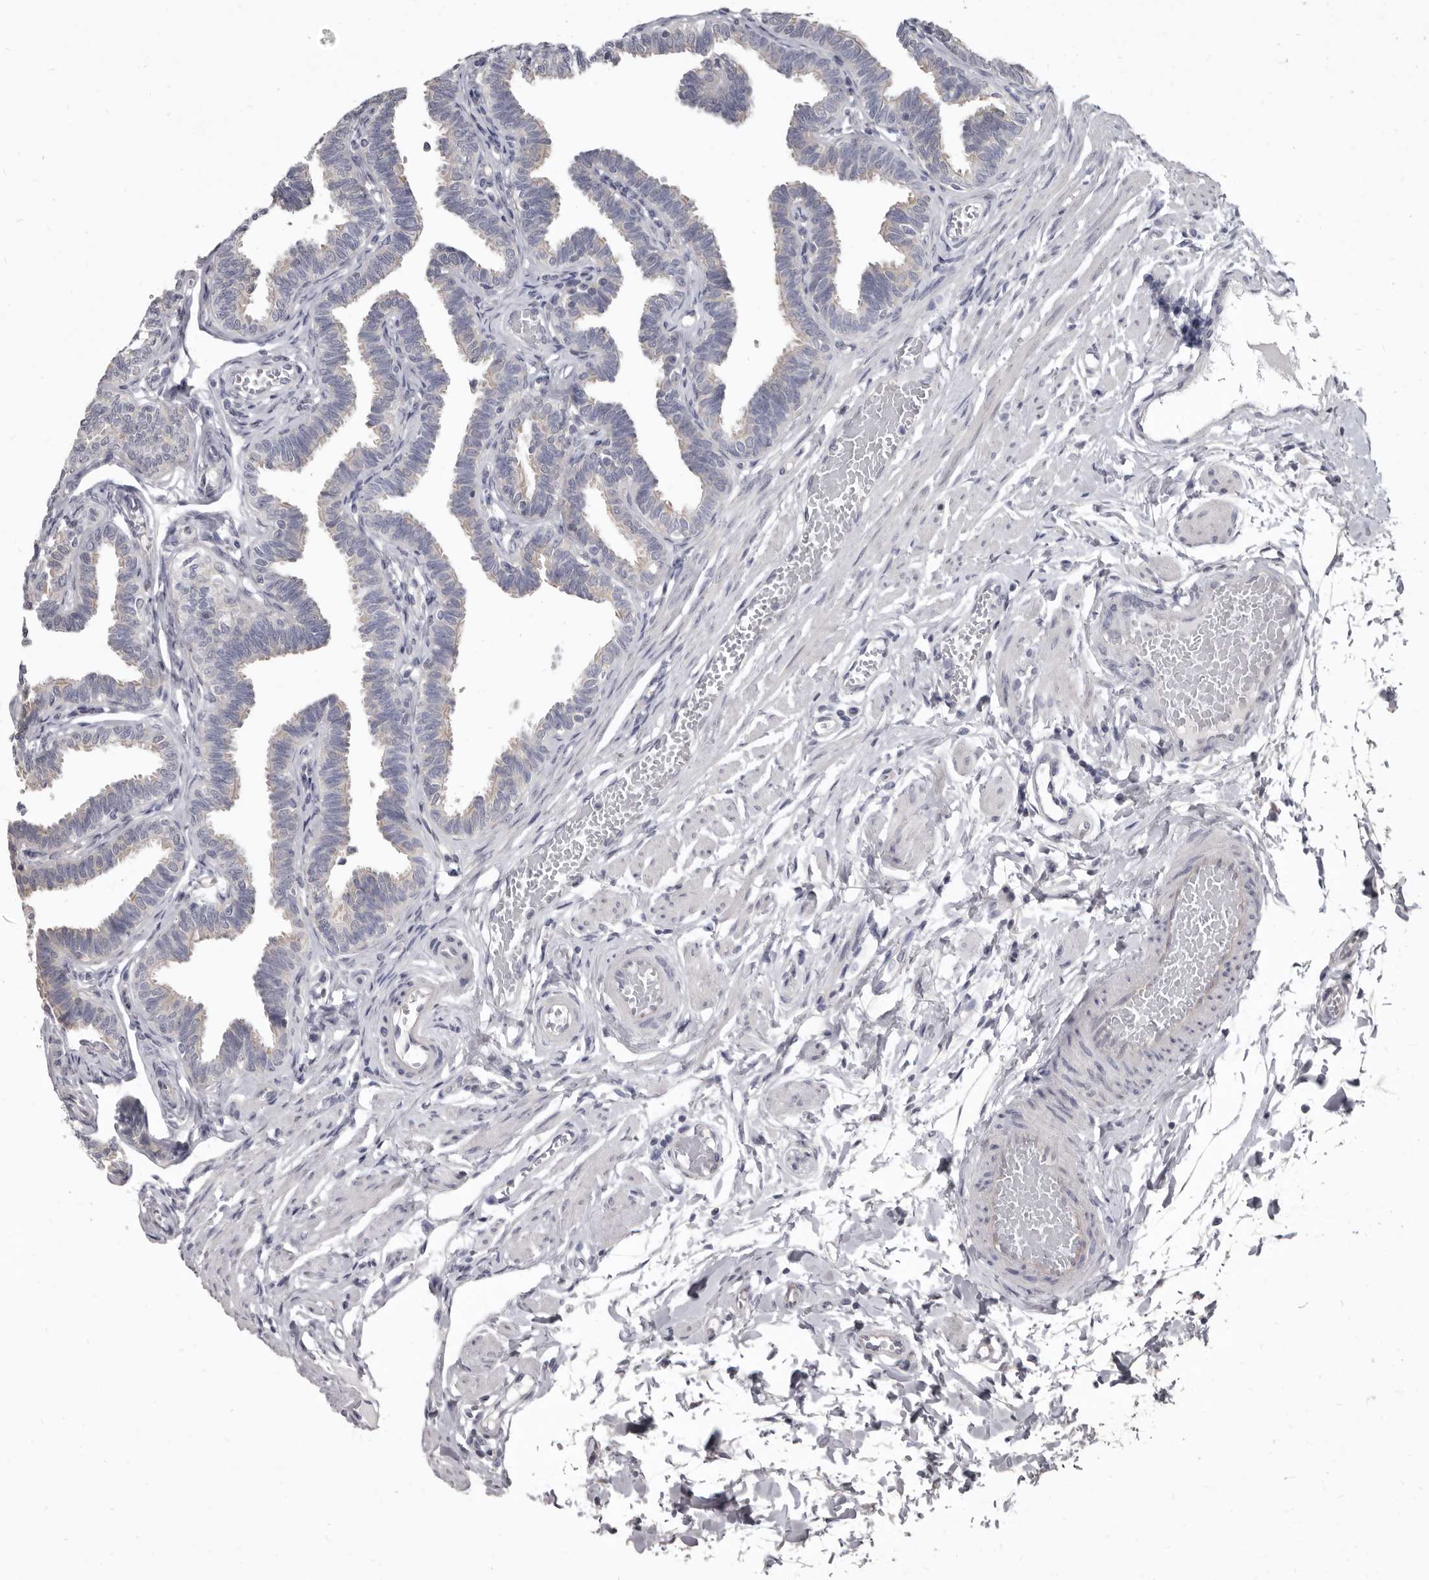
{"staining": {"intensity": "negative", "quantity": "none", "location": "none"}, "tissue": "fallopian tube", "cell_type": "Glandular cells", "image_type": "normal", "snomed": [{"axis": "morphology", "description": "Normal tissue, NOS"}, {"axis": "topography", "description": "Fallopian tube"}, {"axis": "topography", "description": "Ovary"}], "caption": "High magnification brightfield microscopy of normal fallopian tube stained with DAB (3,3'-diaminobenzidine) (brown) and counterstained with hematoxylin (blue): glandular cells show no significant expression.", "gene": "GSK3B", "patient": {"sex": "female", "age": 23}}